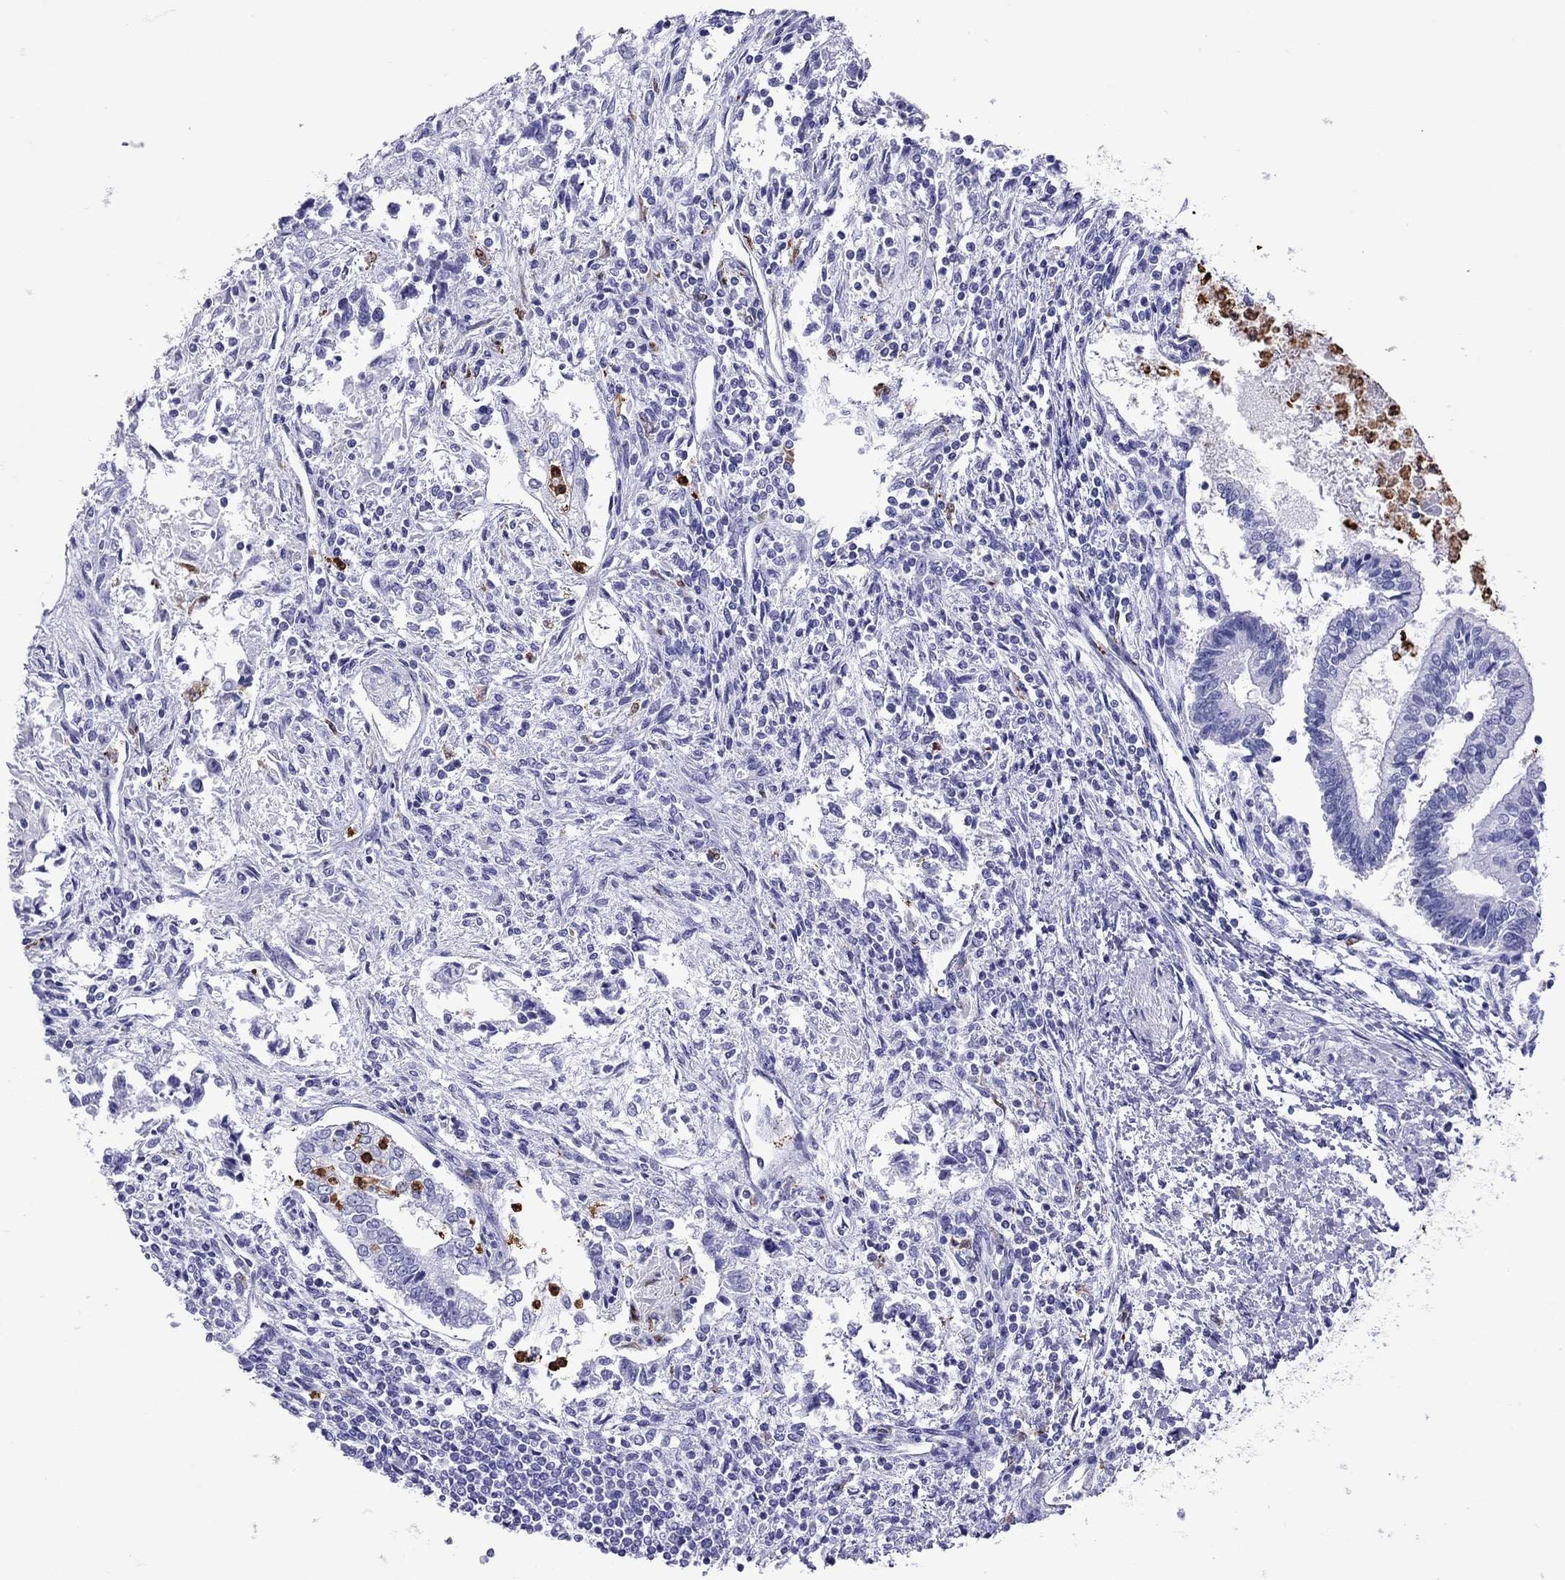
{"staining": {"intensity": "negative", "quantity": "none", "location": "none"}, "tissue": "testis cancer", "cell_type": "Tumor cells", "image_type": "cancer", "snomed": [{"axis": "morphology", "description": "Carcinoma, Embryonal, NOS"}, {"axis": "topography", "description": "Testis"}], "caption": "Immunohistochemical staining of human testis embryonal carcinoma shows no significant expression in tumor cells.", "gene": "SLAMF1", "patient": {"sex": "male", "age": 37}}